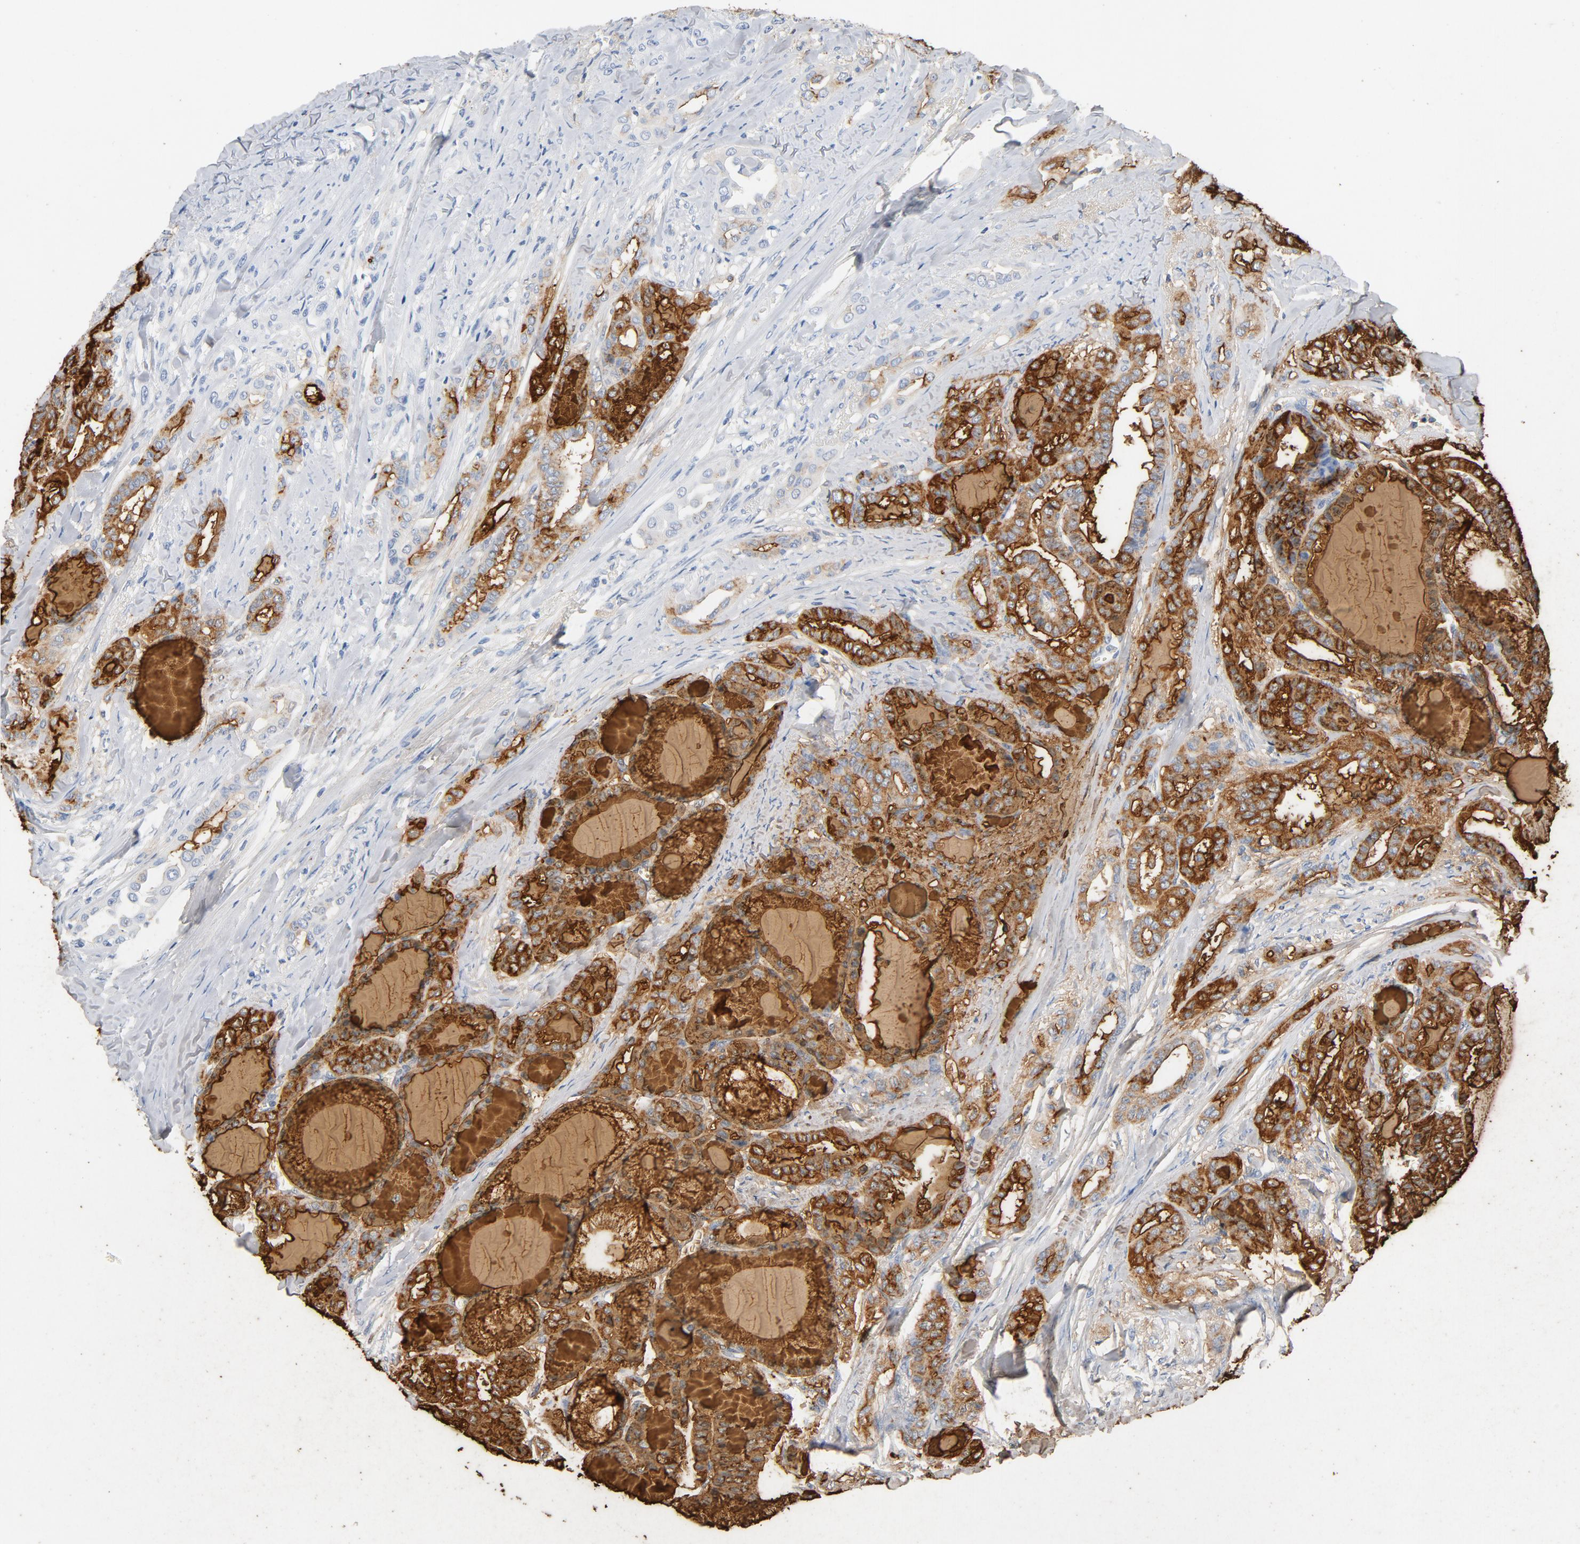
{"staining": {"intensity": "strong", "quantity": ">75%", "location": "cytoplasmic/membranous"}, "tissue": "thyroid cancer", "cell_type": "Tumor cells", "image_type": "cancer", "snomed": [{"axis": "morphology", "description": "Carcinoma, NOS"}, {"axis": "topography", "description": "Thyroid gland"}], "caption": "This histopathology image exhibits thyroid cancer stained with immunohistochemistry (IHC) to label a protein in brown. The cytoplasmic/membranous of tumor cells show strong positivity for the protein. Nuclei are counter-stained blue.", "gene": "PTPRB", "patient": {"sex": "female", "age": 91}}